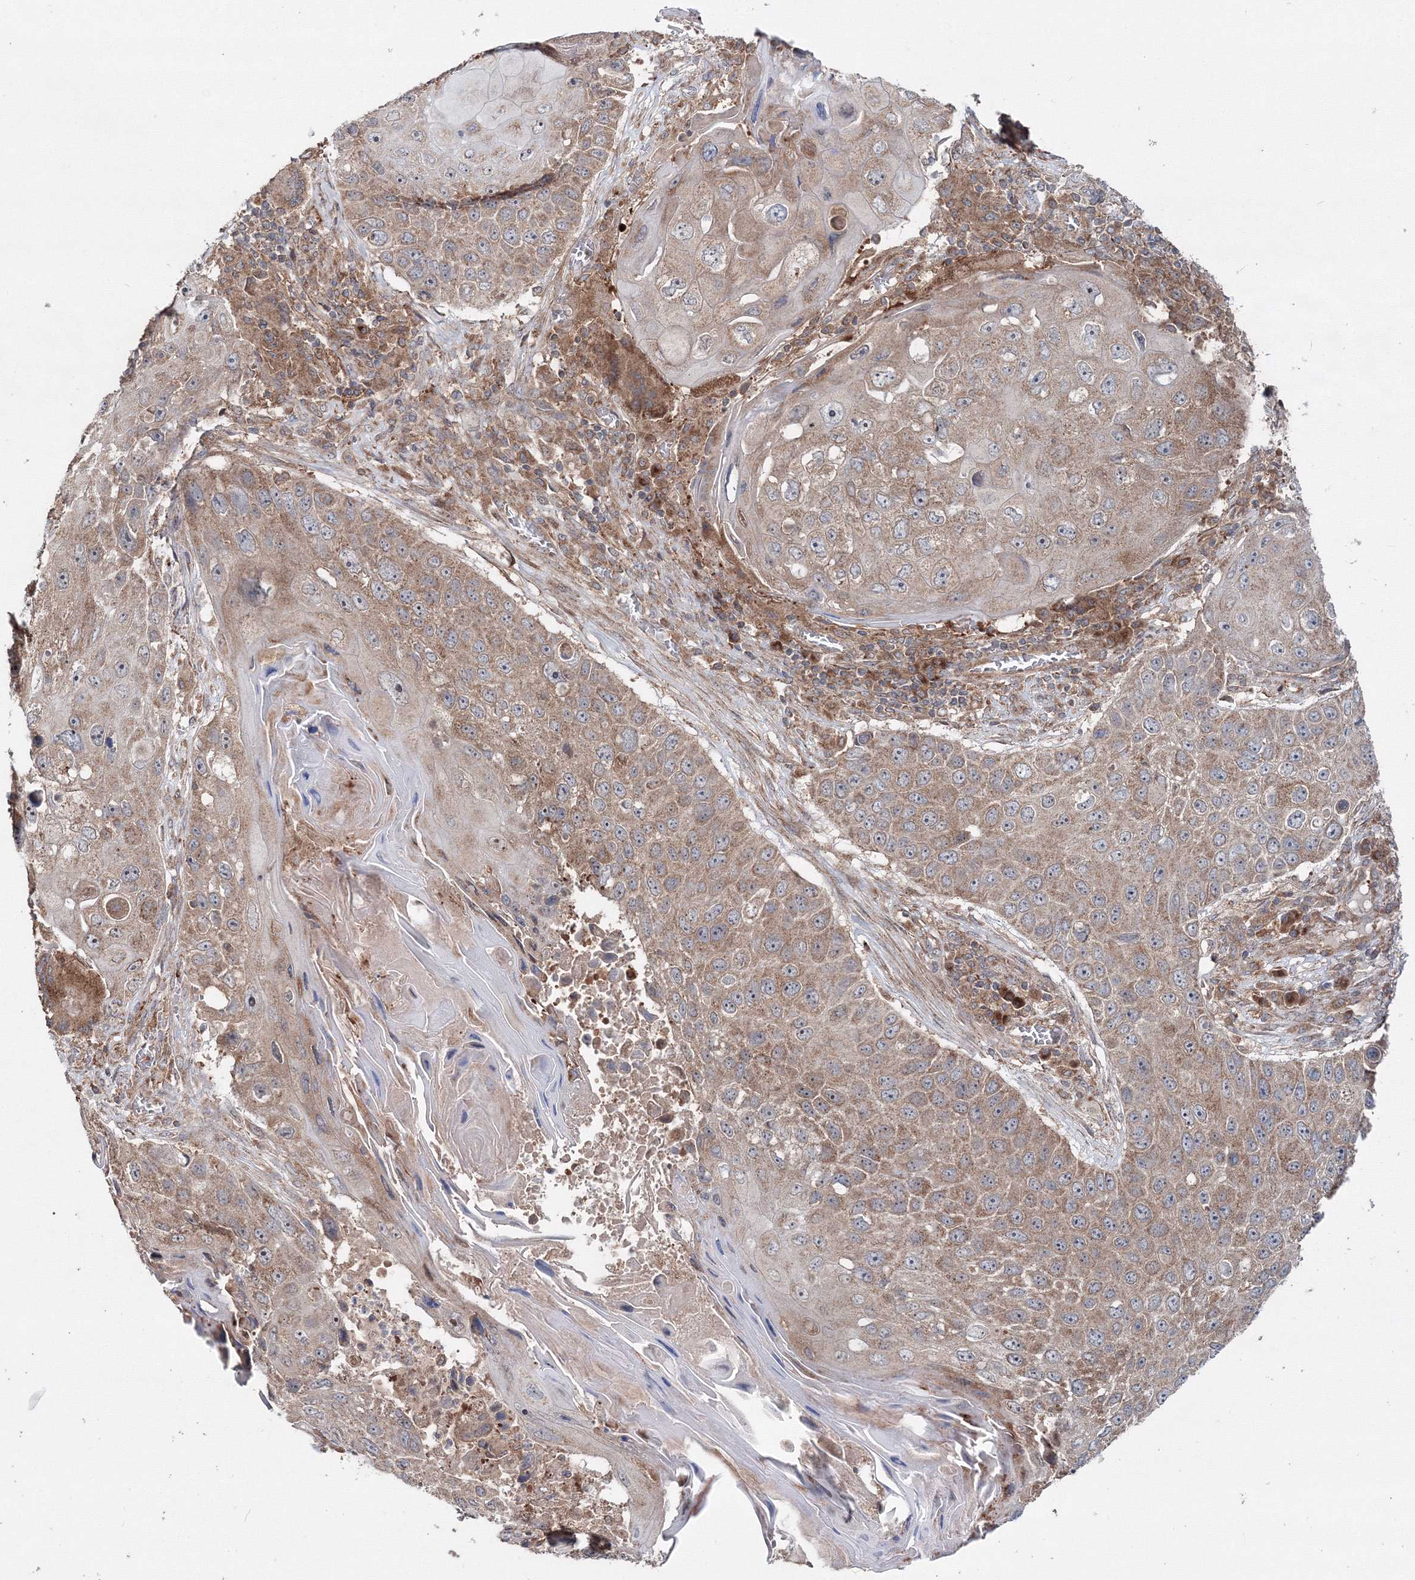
{"staining": {"intensity": "moderate", "quantity": ">75%", "location": "cytoplasmic/membranous,nuclear"}, "tissue": "lung cancer", "cell_type": "Tumor cells", "image_type": "cancer", "snomed": [{"axis": "morphology", "description": "Squamous cell carcinoma, NOS"}, {"axis": "topography", "description": "Lung"}], "caption": "The immunohistochemical stain labels moderate cytoplasmic/membranous and nuclear expression in tumor cells of squamous cell carcinoma (lung) tissue. The staining is performed using DAB brown chromogen to label protein expression. The nuclei are counter-stained blue using hematoxylin.", "gene": "PEX13", "patient": {"sex": "male", "age": 61}}